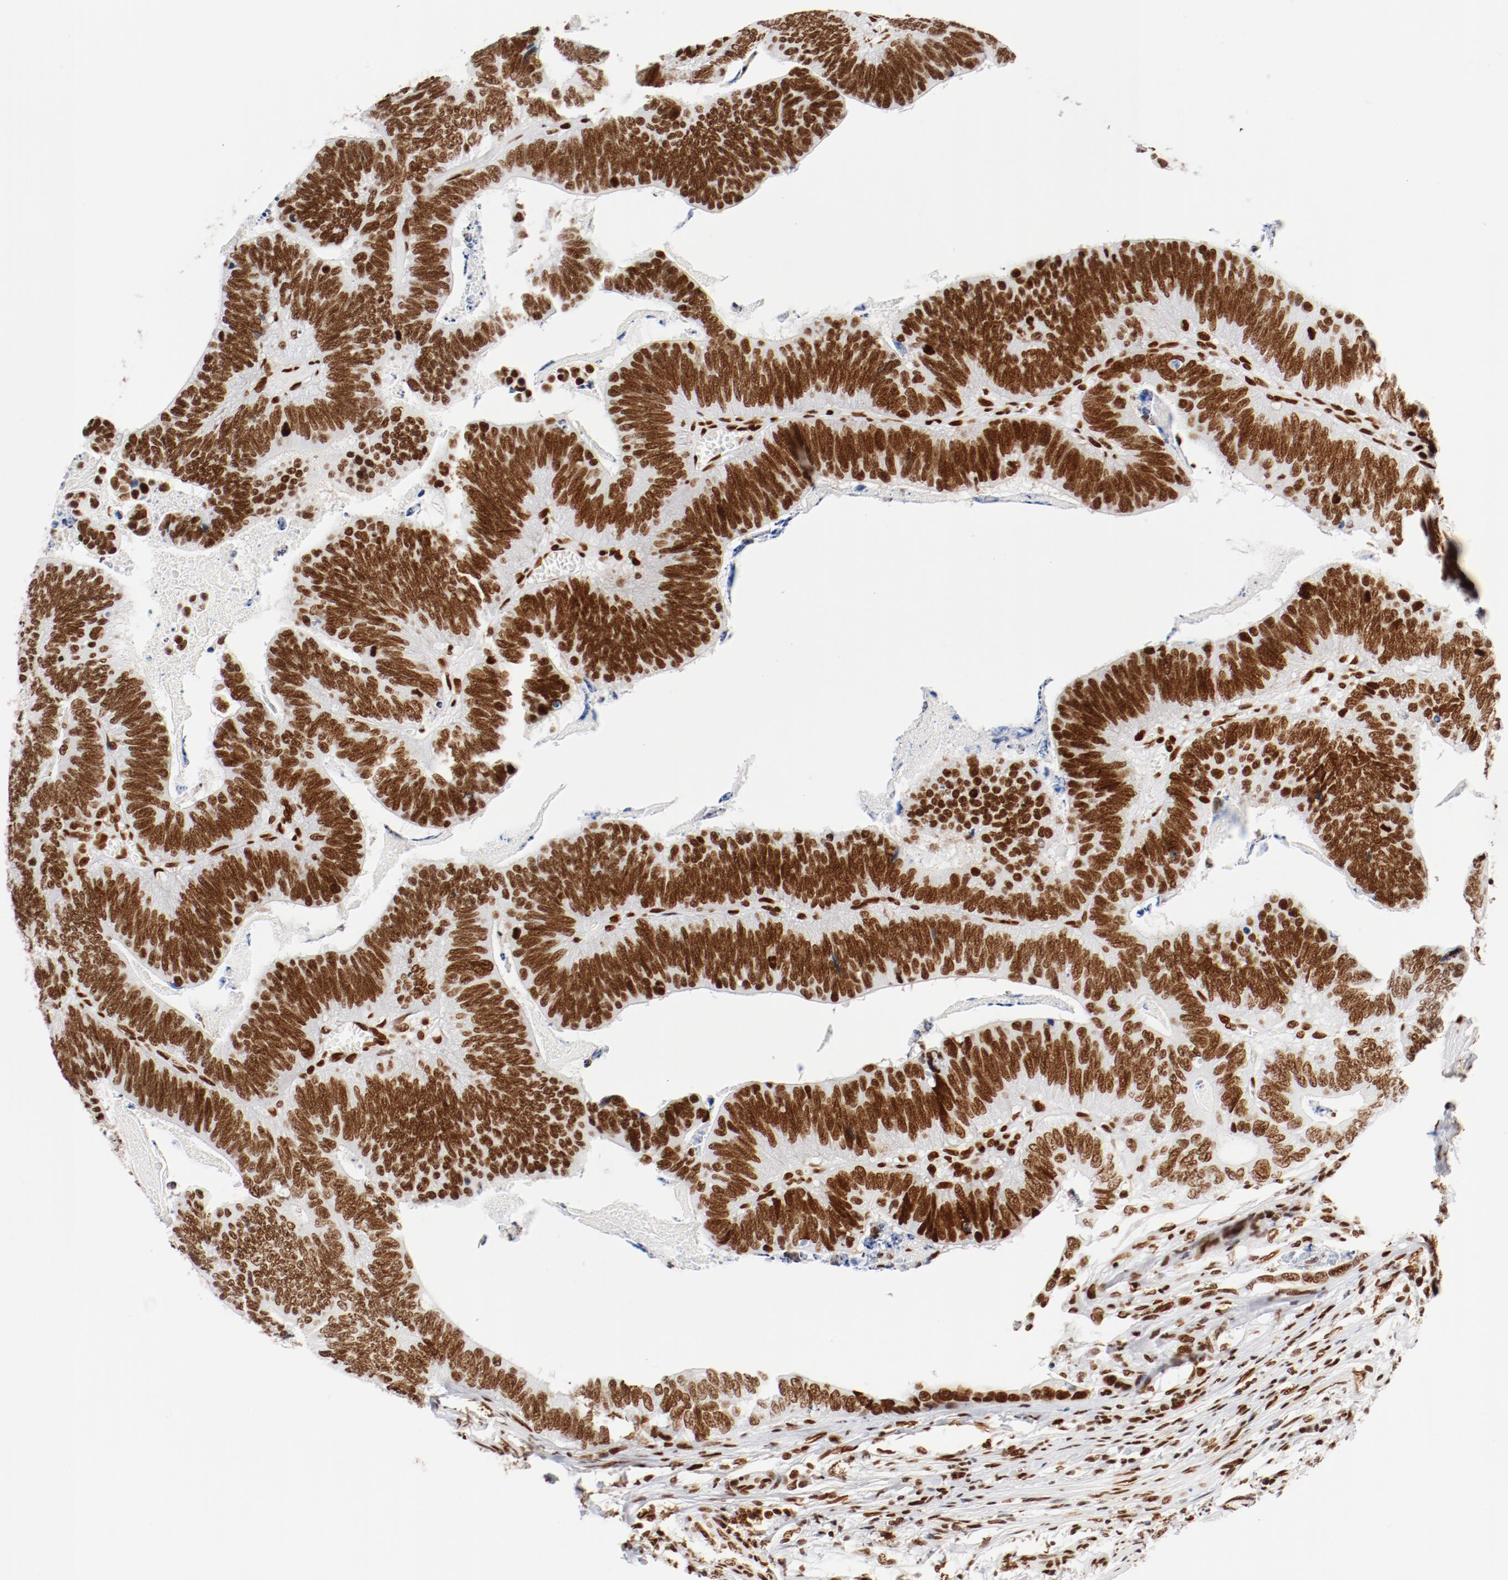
{"staining": {"intensity": "strong", "quantity": ">75%", "location": "nuclear"}, "tissue": "colorectal cancer", "cell_type": "Tumor cells", "image_type": "cancer", "snomed": [{"axis": "morphology", "description": "Adenocarcinoma, NOS"}, {"axis": "topography", "description": "Colon"}], "caption": "Human colorectal adenocarcinoma stained with a brown dye shows strong nuclear positive staining in approximately >75% of tumor cells.", "gene": "CTBP1", "patient": {"sex": "male", "age": 72}}